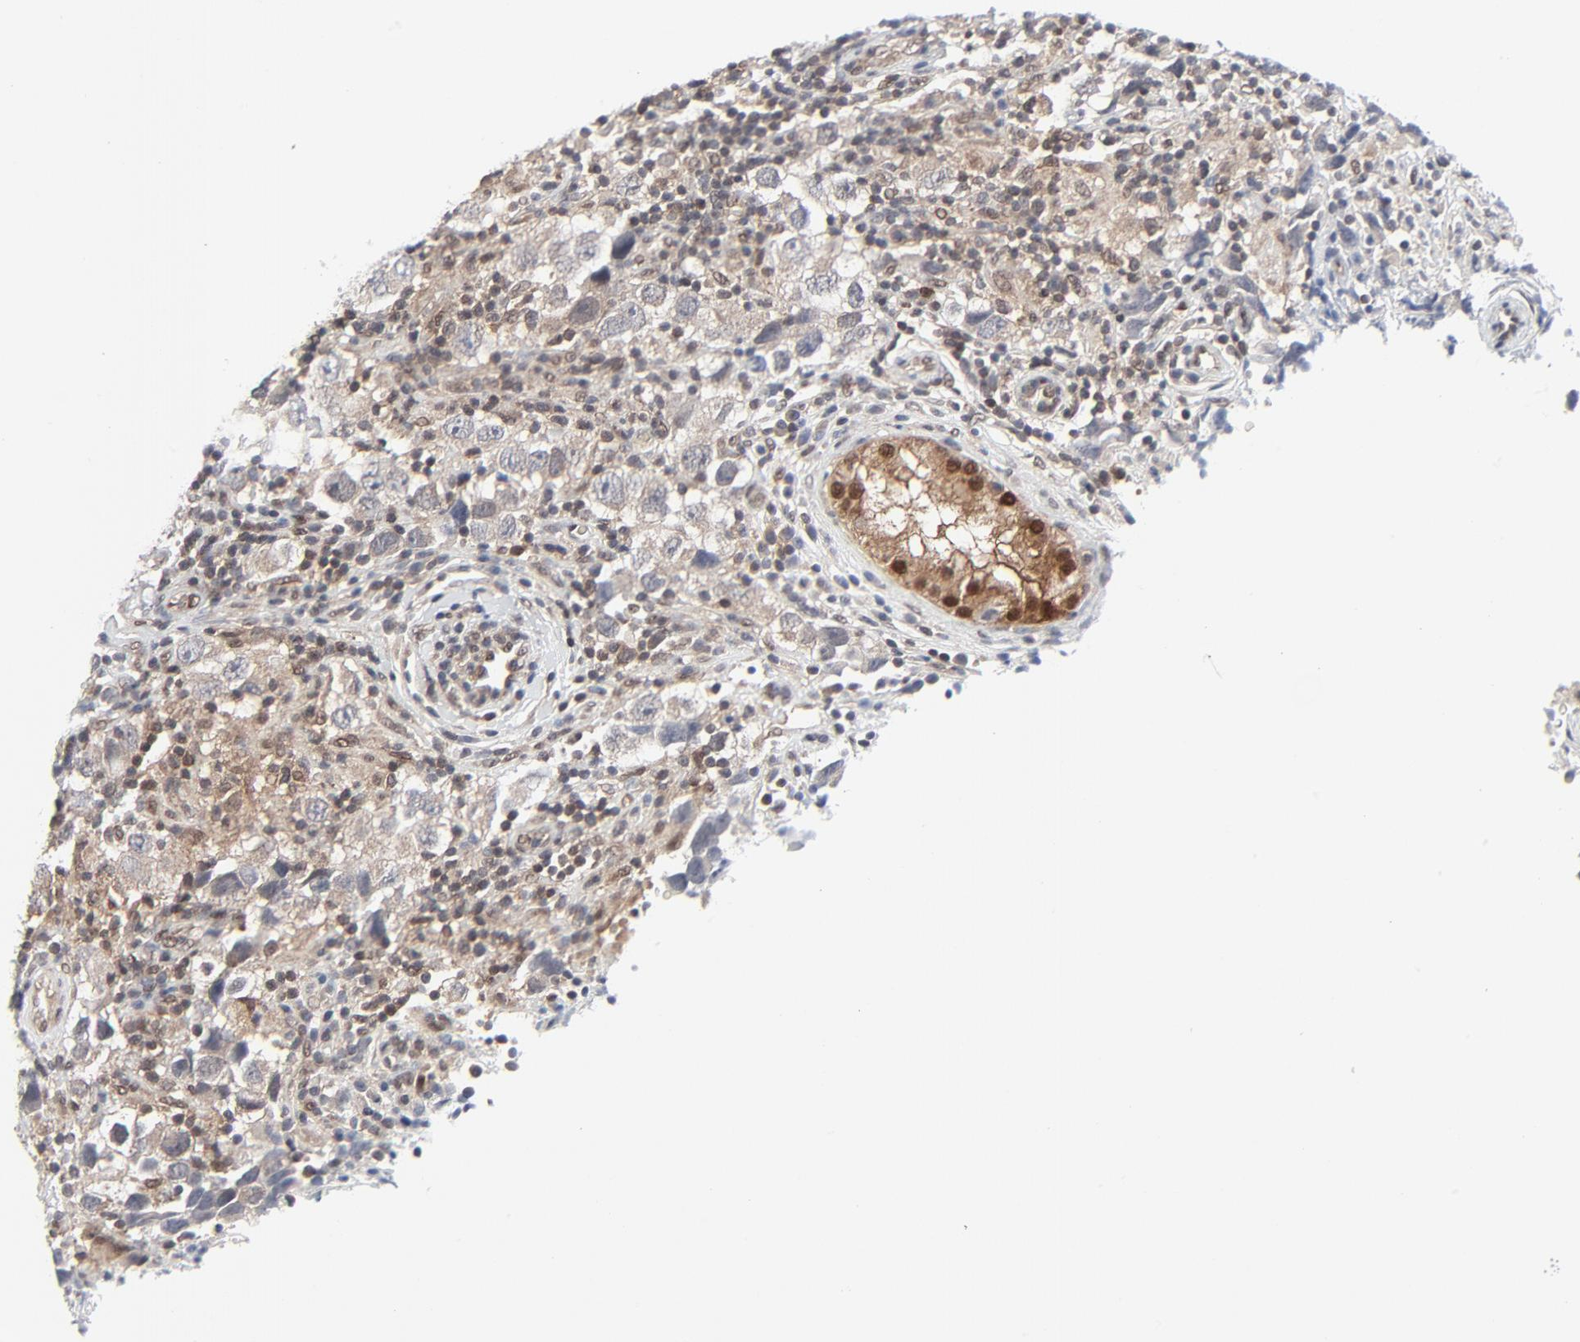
{"staining": {"intensity": "weak", "quantity": "25%-75%", "location": "cytoplasmic/membranous"}, "tissue": "testis cancer", "cell_type": "Tumor cells", "image_type": "cancer", "snomed": [{"axis": "morphology", "description": "Carcinoma, Embryonal, NOS"}, {"axis": "topography", "description": "Testis"}], "caption": "High-power microscopy captured an IHC photomicrograph of embryonal carcinoma (testis), revealing weak cytoplasmic/membranous expression in approximately 25%-75% of tumor cells. The protein is shown in brown color, while the nuclei are stained blue.", "gene": "AKT1", "patient": {"sex": "male", "age": 21}}